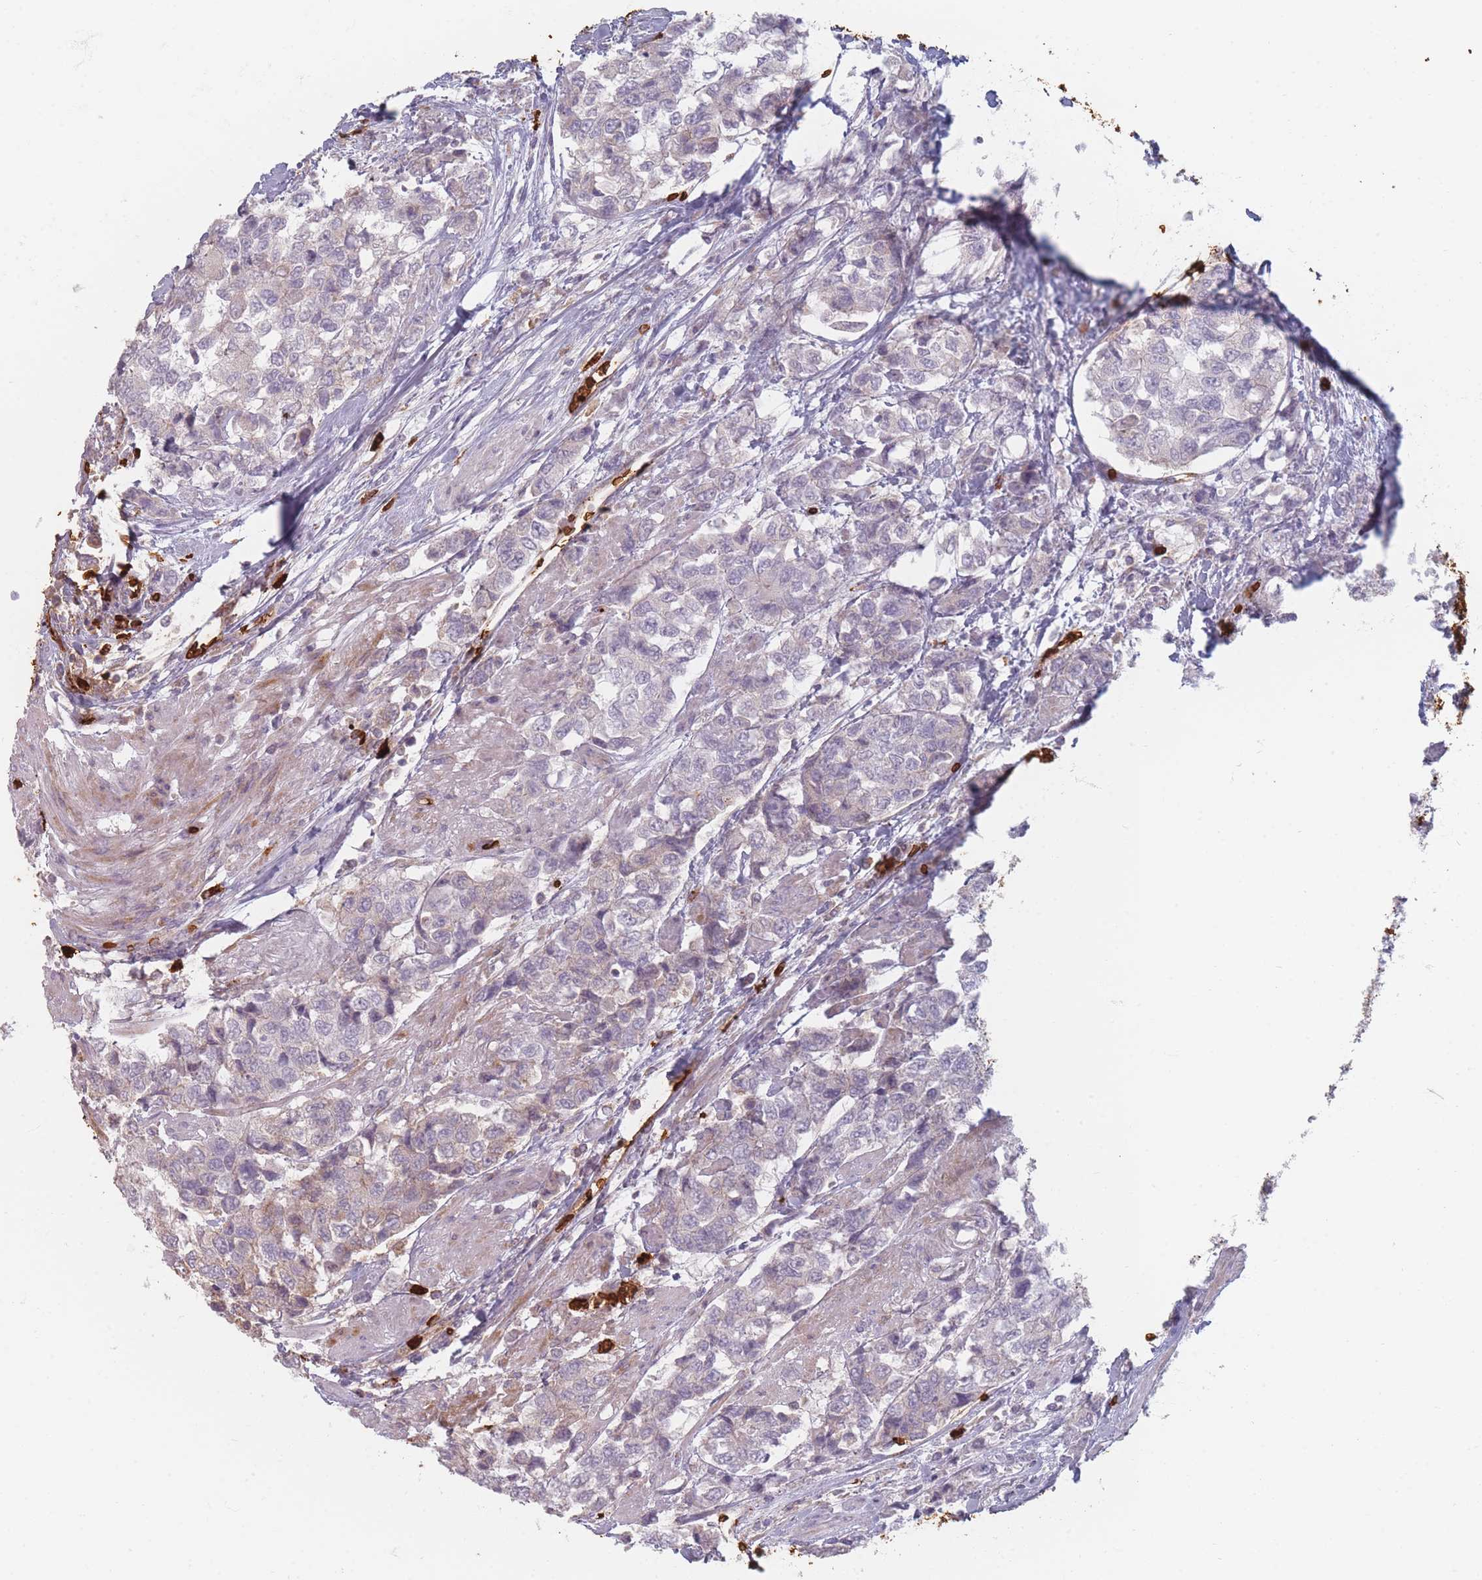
{"staining": {"intensity": "weak", "quantity": "<25%", "location": "cytoplasmic/membranous"}, "tissue": "urothelial cancer", "cell_type": "Tumor cells", "image_type": "cancer", "snomed": [{"axis": "morphology", "description": "Urothelial carcinoma, High grade"}, {"axis": "topography", "description": "Urinary bladder"}], "caption": "The image demonstrates no significant staining in tumor cells of urothelial cancer. (DAB (3,3'-diaminobenzidine) IHC, high magnification).", "gene": "SLC2A6", "patient": {"sex": "female", "age": 78}}